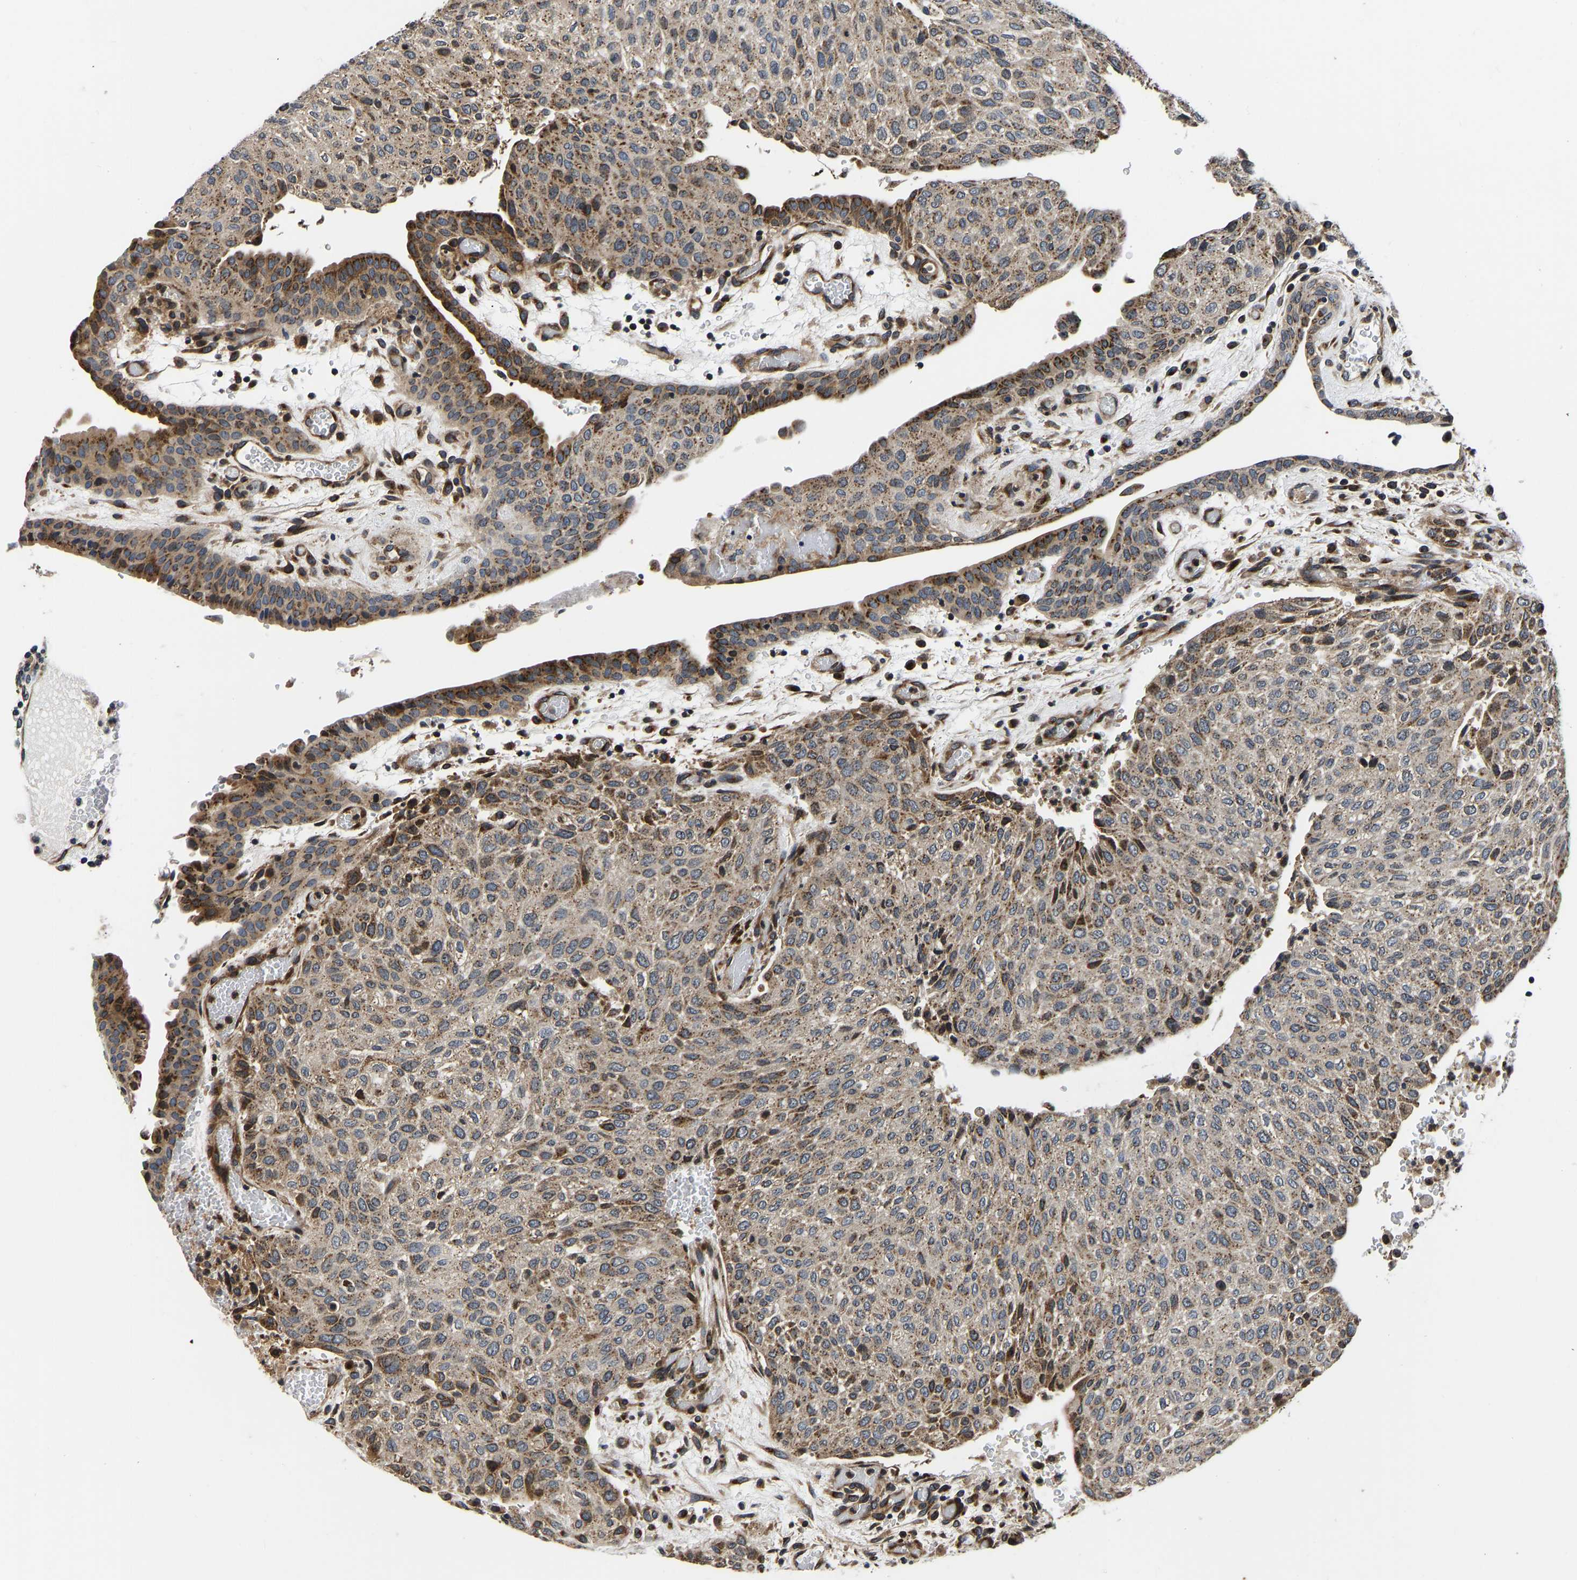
{"staining": {"intensity": "moderate", "quantity": ">75%", "location": "cytoplasmic/membranous"}, "tissue": "urothelial cancer", "cell_type": "Tumor cells", "image_type": "cancer", "snomed": [{"axis": "morphology", "description": "Urothelial carcinoma, Low grade"}, {"axis": "morphology", "description": "Urothelial carcinoma, High grade"}, {"axis": "topography", "description": "Urinary bladder"}], "caption": "High-grade urothelial carcinoma tissue shows moderate cytoplasmic/membranous positivity in about >75% of tumor cells Ihc stains the protein of interest in brown and the nuclei are stained blue.", "gene": "RABAC1", "patient": {"sex": "male", "age": 35}}